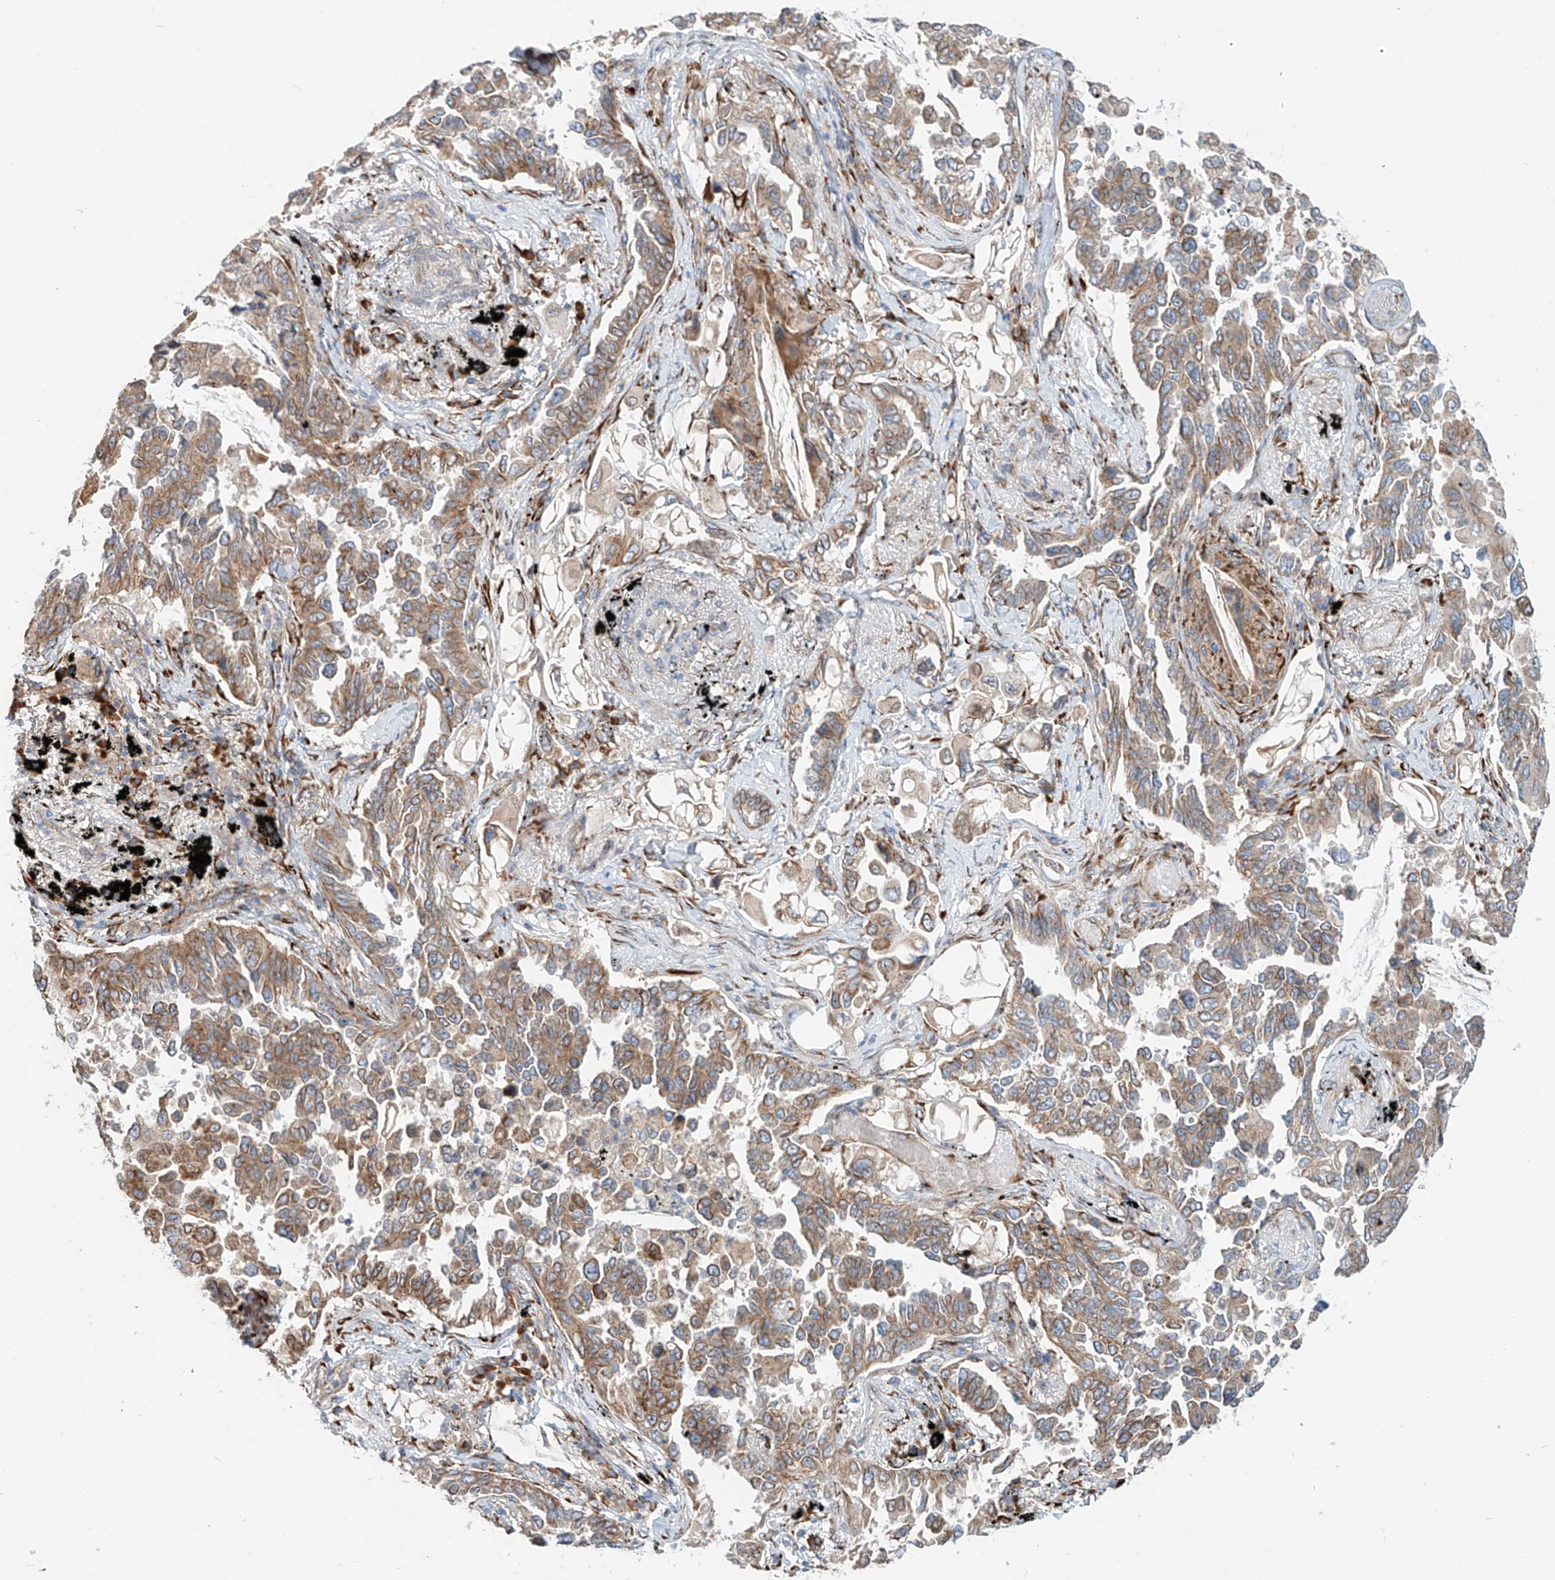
{"staining": {"intensity": "moderate", "quantity": ">75%", "location": "cytoplasmic/membranous"}, "tissue": "lung cancer", "cell_type": "Tumor cells", "image_type": "cancer", "snomed": [{"axis": "morphology", "description": "Adenocarcinoma, NOS"}, {"axis": "topography", "description": "Lung"}], "caption": "Human adenocarcinoma (lung) stained with a brown dye exhibits moderate cytoplasmic/membranous positive staining in approximately >75% of tumor cells.", "gene": "SNAP29", "patient": {"sex": "female", "age": 67}}